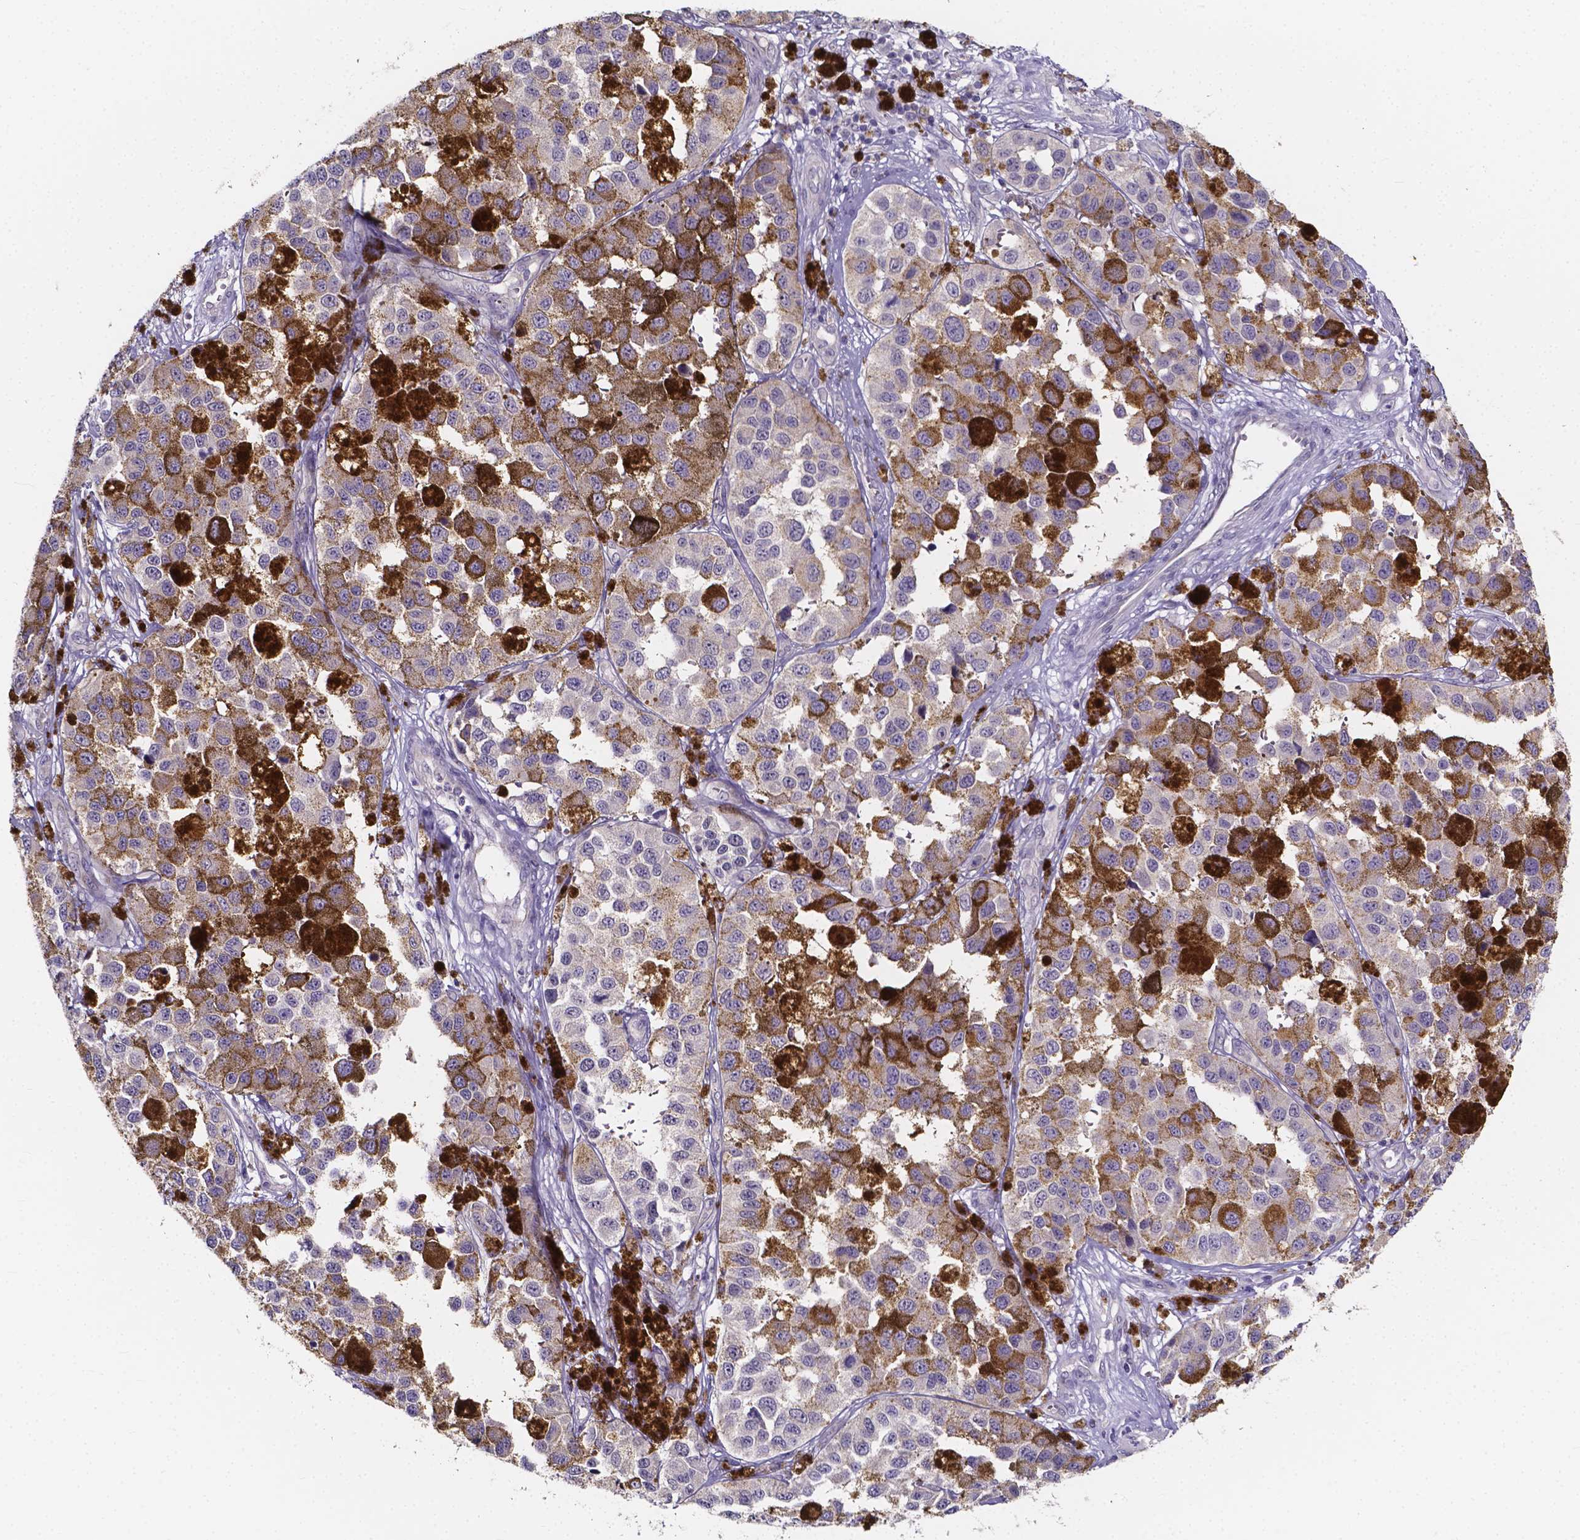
{"staining": {"intensity": "negative", "quantity": "none", "location": "none"}, "tissue": "melanoma", "cell_type": "Tumor cells", "image_type": "cancer", "snomed": [{"axis": "morphology", "description": "Malignant melanoma, NOS"}, {"axis": "topography", "description": "Skin"}], "caption": "IHC micrograph of malignant melanoma stained for a protein (brown), which displays no expression in tumor cells.", "gene": "SPOCD1", "patient": {"sex": "female", "age": 58}}